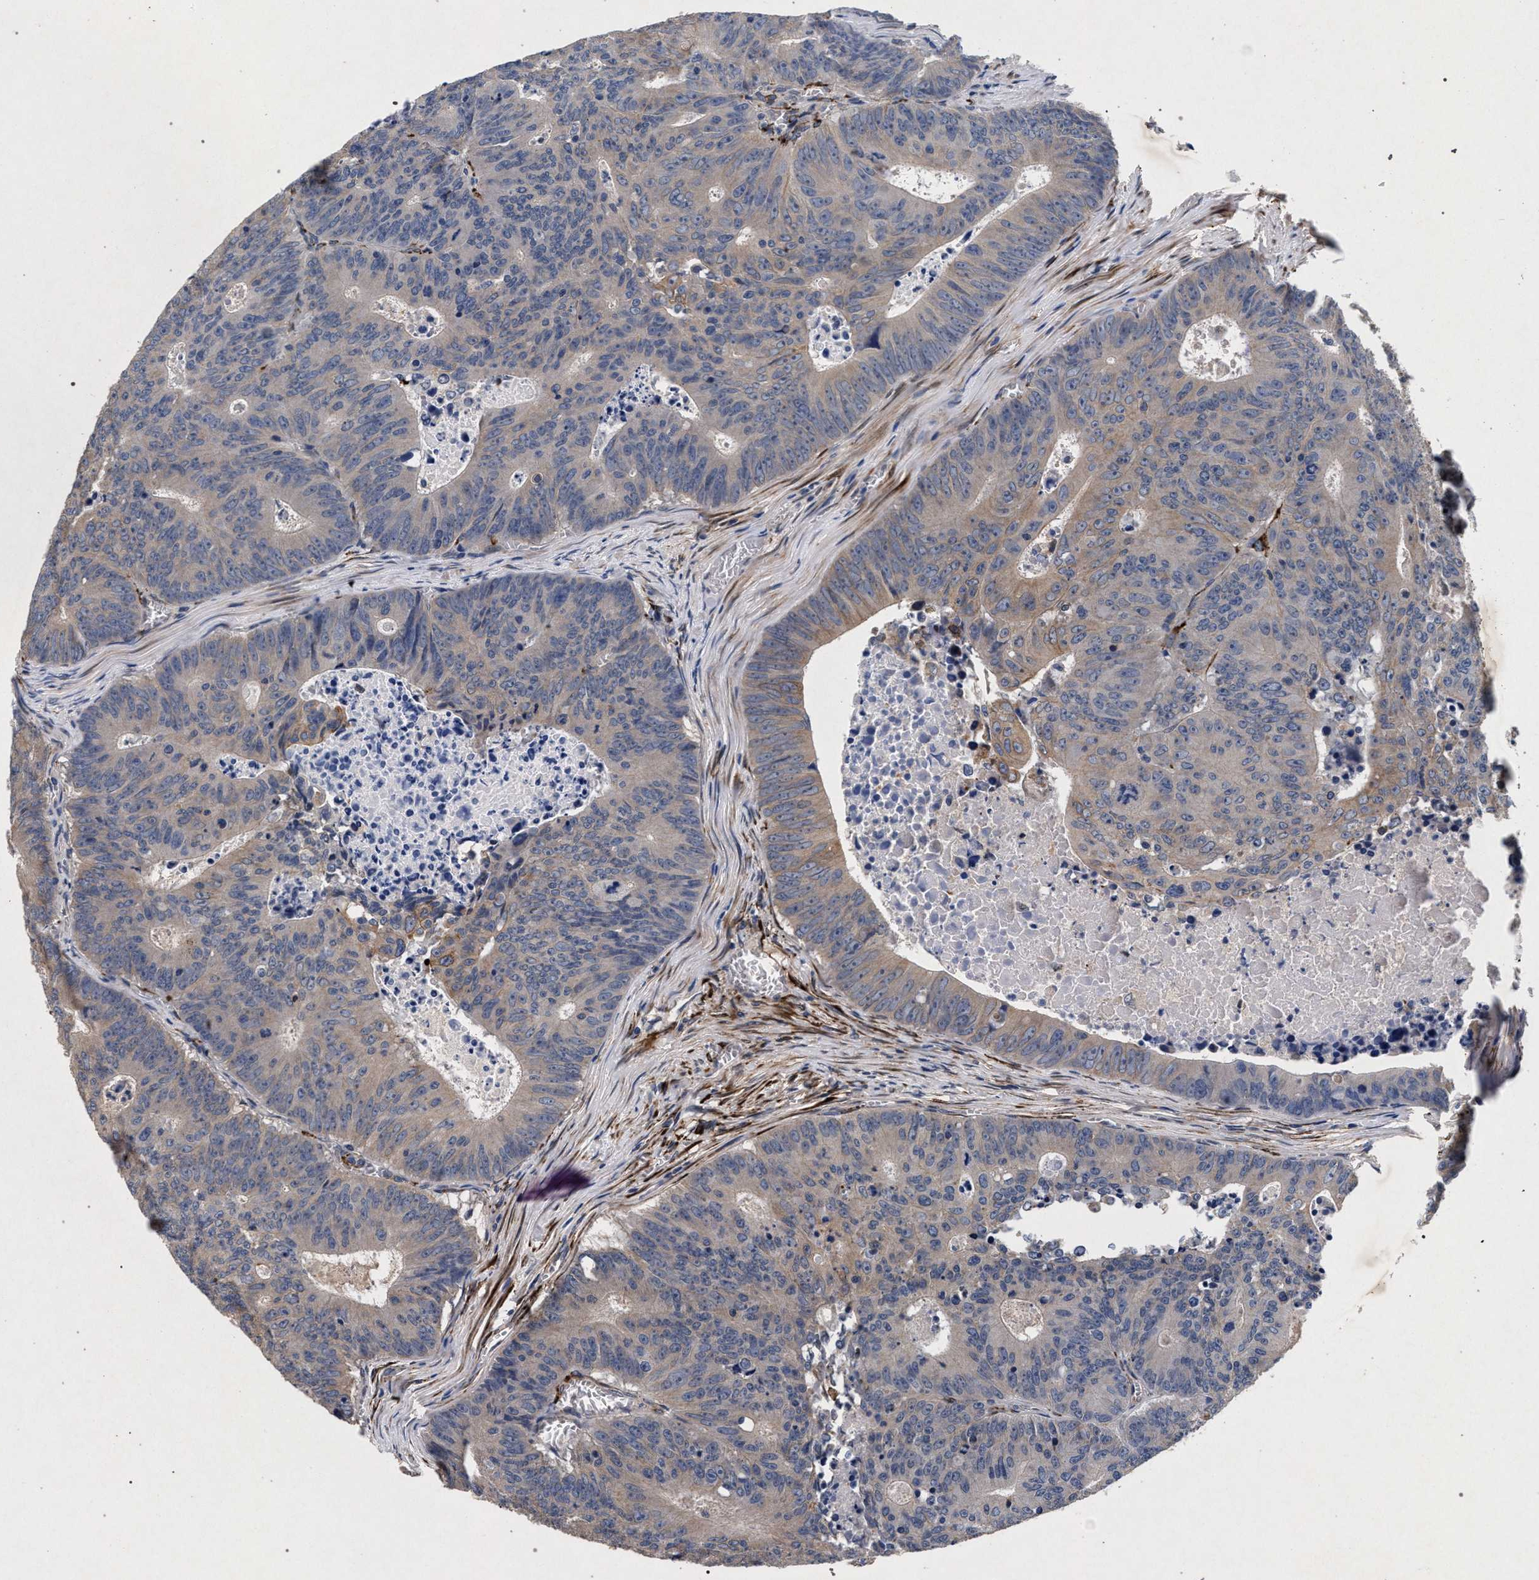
{"staining": {"intensity": "weak", "quantity": ">75%", "location": "cytoplasmic/membranous"}, "tissue": "colorectal cancer", "cell_type": "Tumor cells", "image_type": "cancer", "snomed": [{"axis": "morphology", "description": "Adenocarcinoma, NOS"}, {"axis": "topography", "description": "Colon"}], "caption": "Adenocarcinoma (colorectal) tissue displays weak cytoplasmic/membranous positivity in about >75% of tumor cells, visualized by immunohistochemistry.", "gene": "NEK7", "patient": {"sex": "male", "age": 87}}